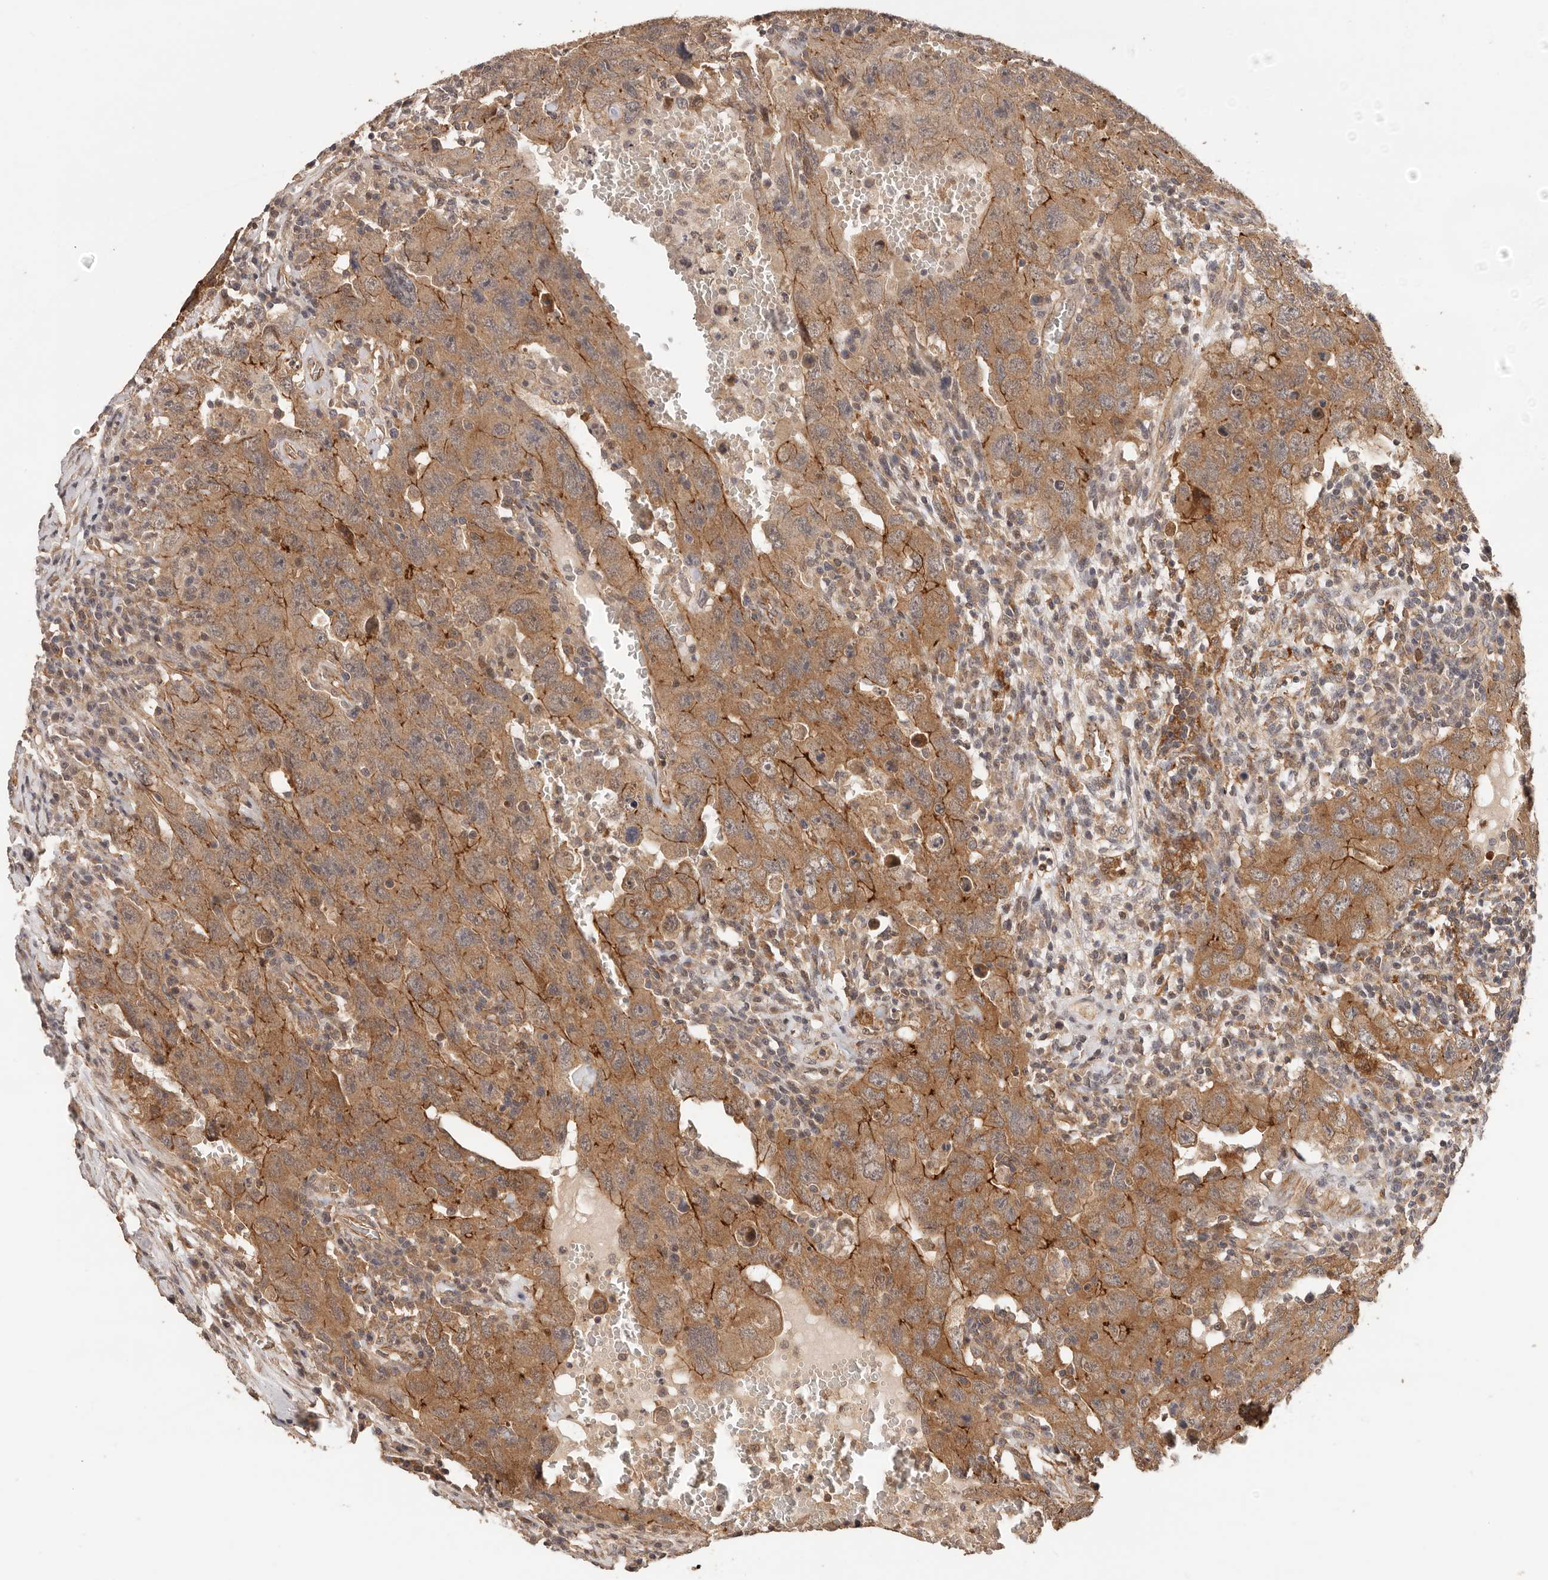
{"staining": {"intensity": "moderate", "quantity": ">75%", "location": "cytoplasmic/membranous"}, "tissue": "testis cancer", "cell_type": "Tumor cells", "image_type": "cancer", "snomed": [{"axis": "morphology", "description": "Carcinoma, Embryonal, NOS"}, {"axis": "topography", "description": "Testis"}], "caption": "Human embryonal carcinoma (testis) stained for a protein (brown) displays moderate cytoplasmic/membranous positive staining in about >75% of tumor cells.", "gene": "AFDN", "patient": {"sex": "male", "age": 26}}